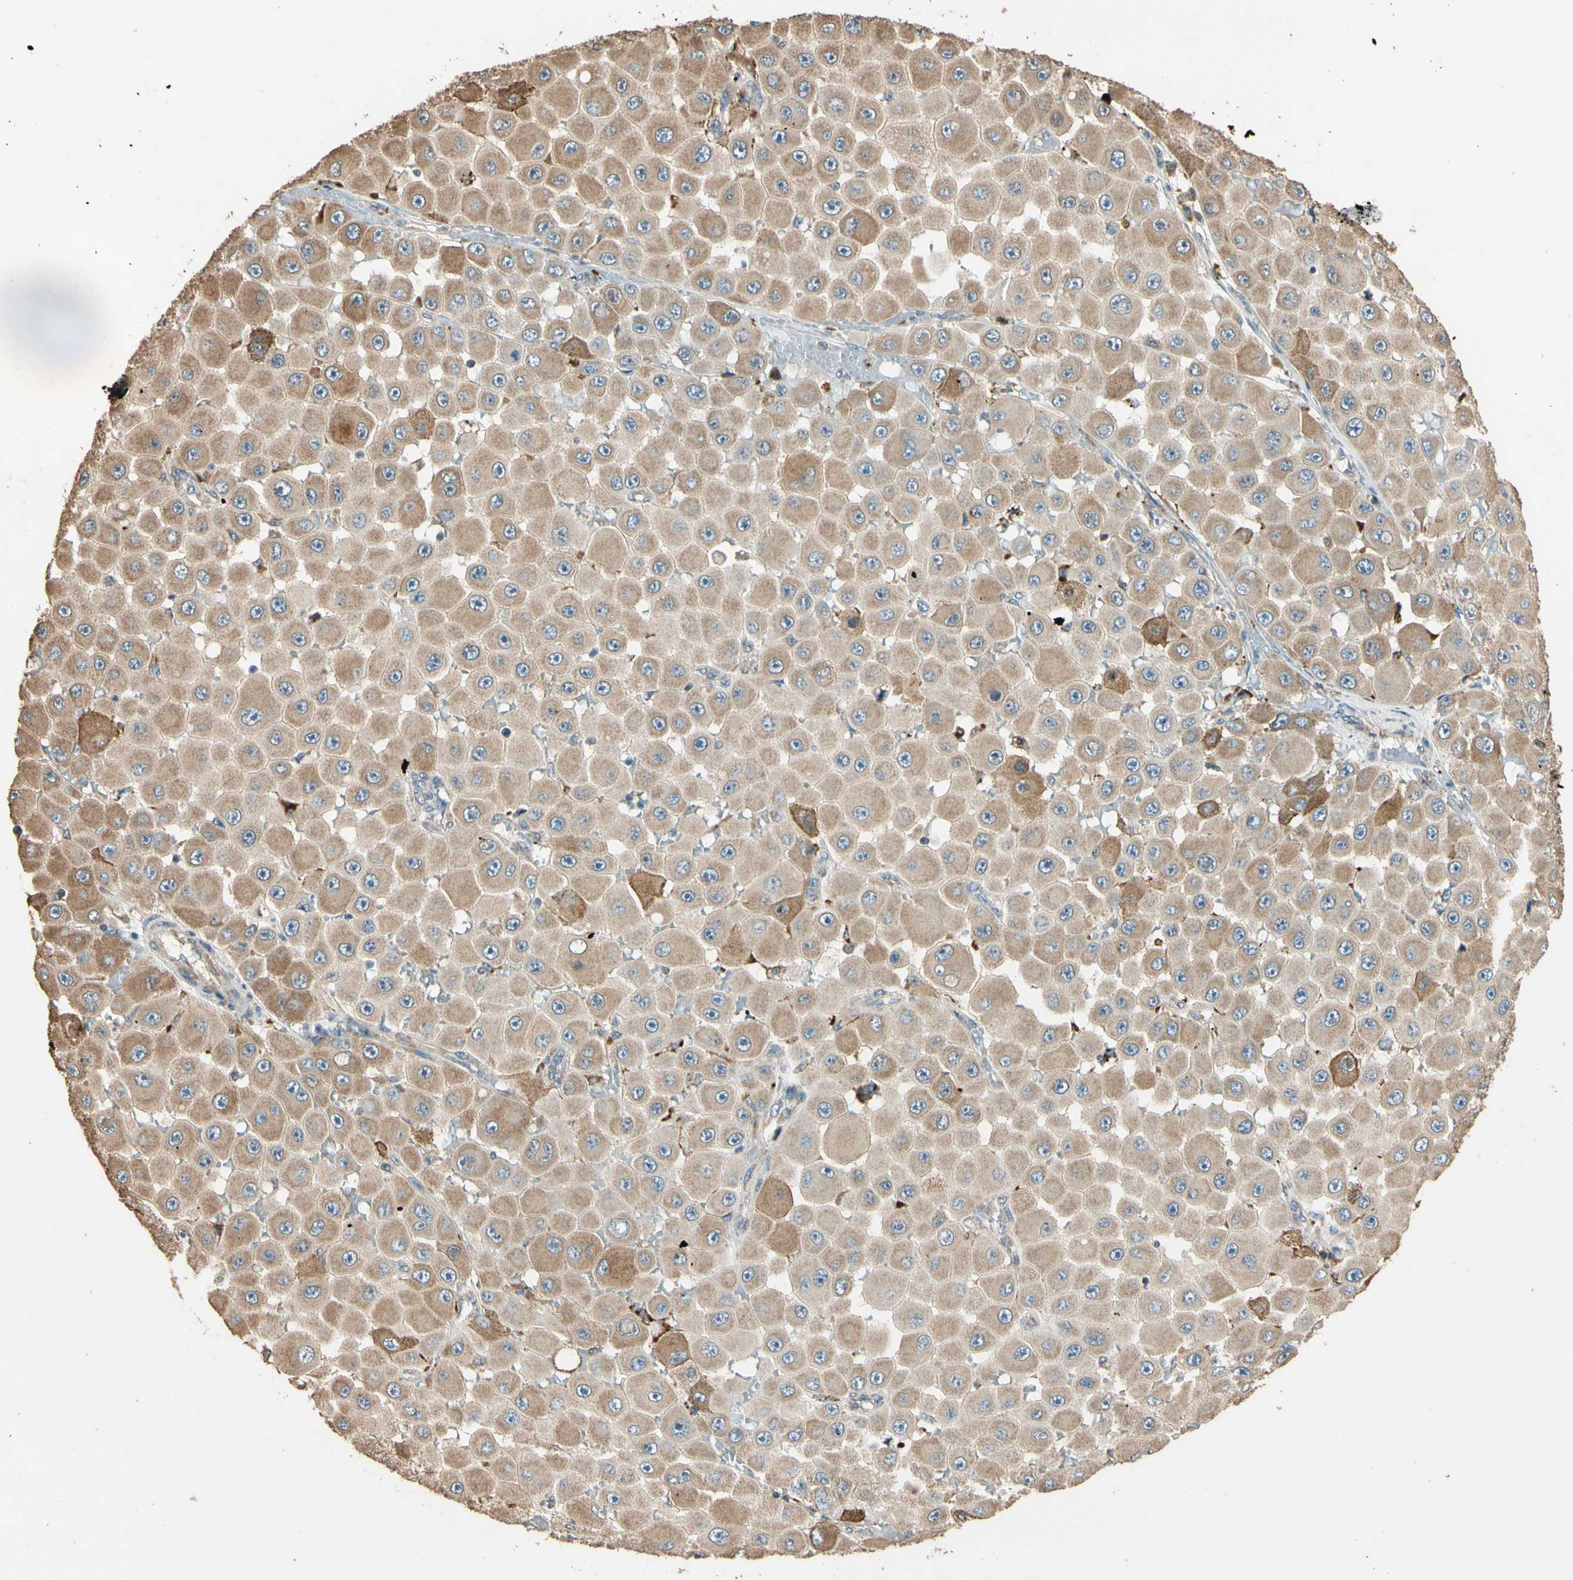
{"staining": {"intensity": "moderate", "quantity": ">75%", "location": "cytoplasmic/membranous"}, "tissue": "melanoma", "cell_type": "Tumor cells", "image_type": "cancer", "snomed": [{"axis": "morphology", "description": "Malignant melanoma, NOS"}, {"axis": "topography", "description": "Skin"}], "caption": "Melanoma stained for a protein (brown) shows moderate cytoplasmic/membranous positive positivity in about >75% of tumor cells.", "gene": "STX18", "patient": {"sex": "female", "age": 81}}